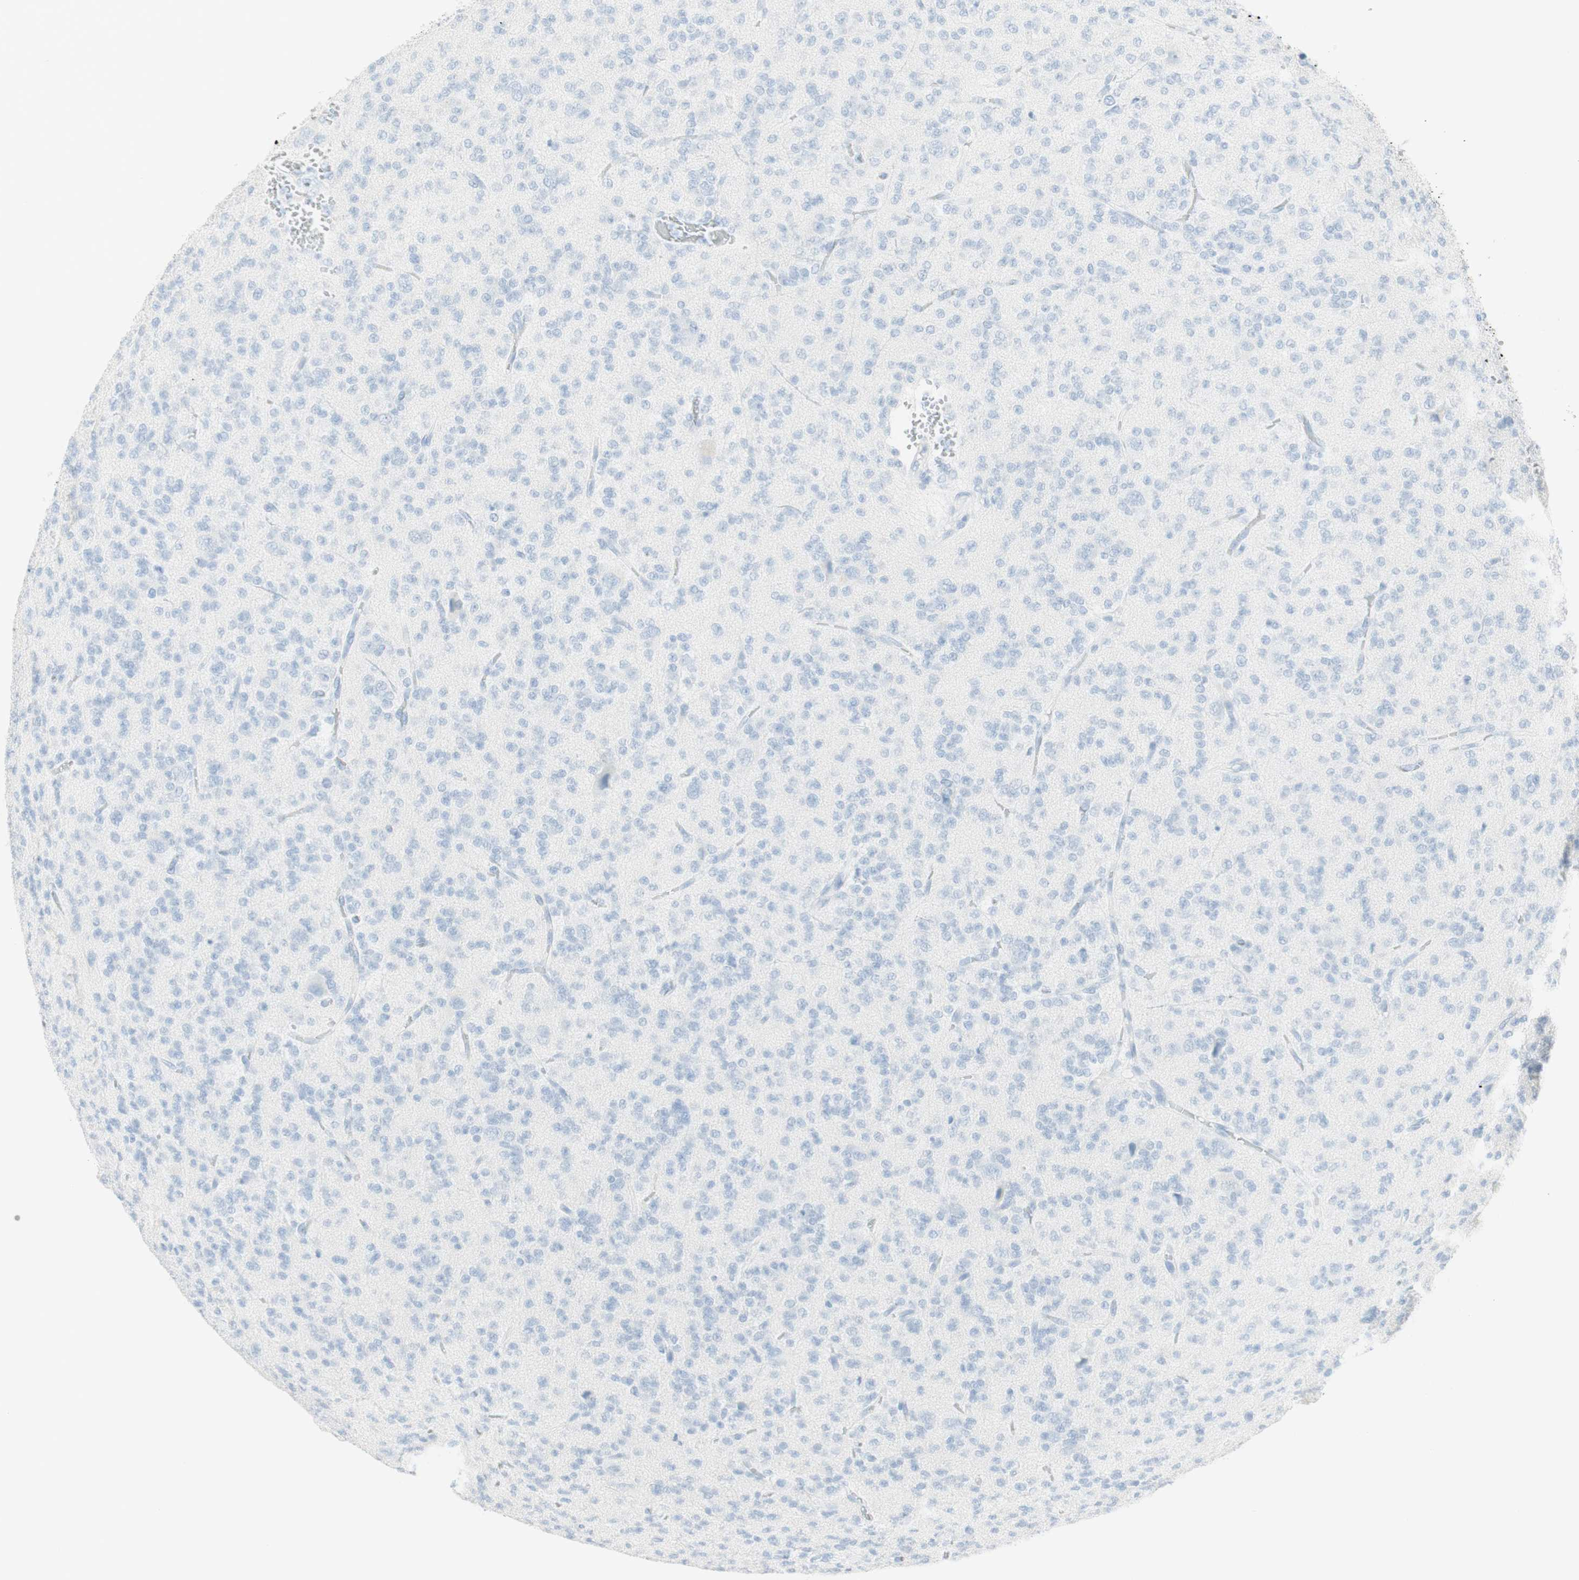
{"staining": {"intensity": "negative", "quantity": "none", "location": "none"}, "tissue": "glioma", "cell_type": "Tumor cells", "image_type": "cancer", "snomed": [{"axis": "morphology", "description": "Glioma, malignant, Low grade"}, {"axis": "topography", "description": "Brain"}], "caption": "DAB (3,3'-diaminobenzidine) immunohistochemical staining of malignant glioma (low-grade) displays no significant staining in tumor cells. The staining was performed using DAB to visualize the protein expression in brown, while the nuclei were stained in blue with hematoxylin (Magnification: 20x).", "gene": "NAPSA", "patient": {"sex": "male", "age": 38}}